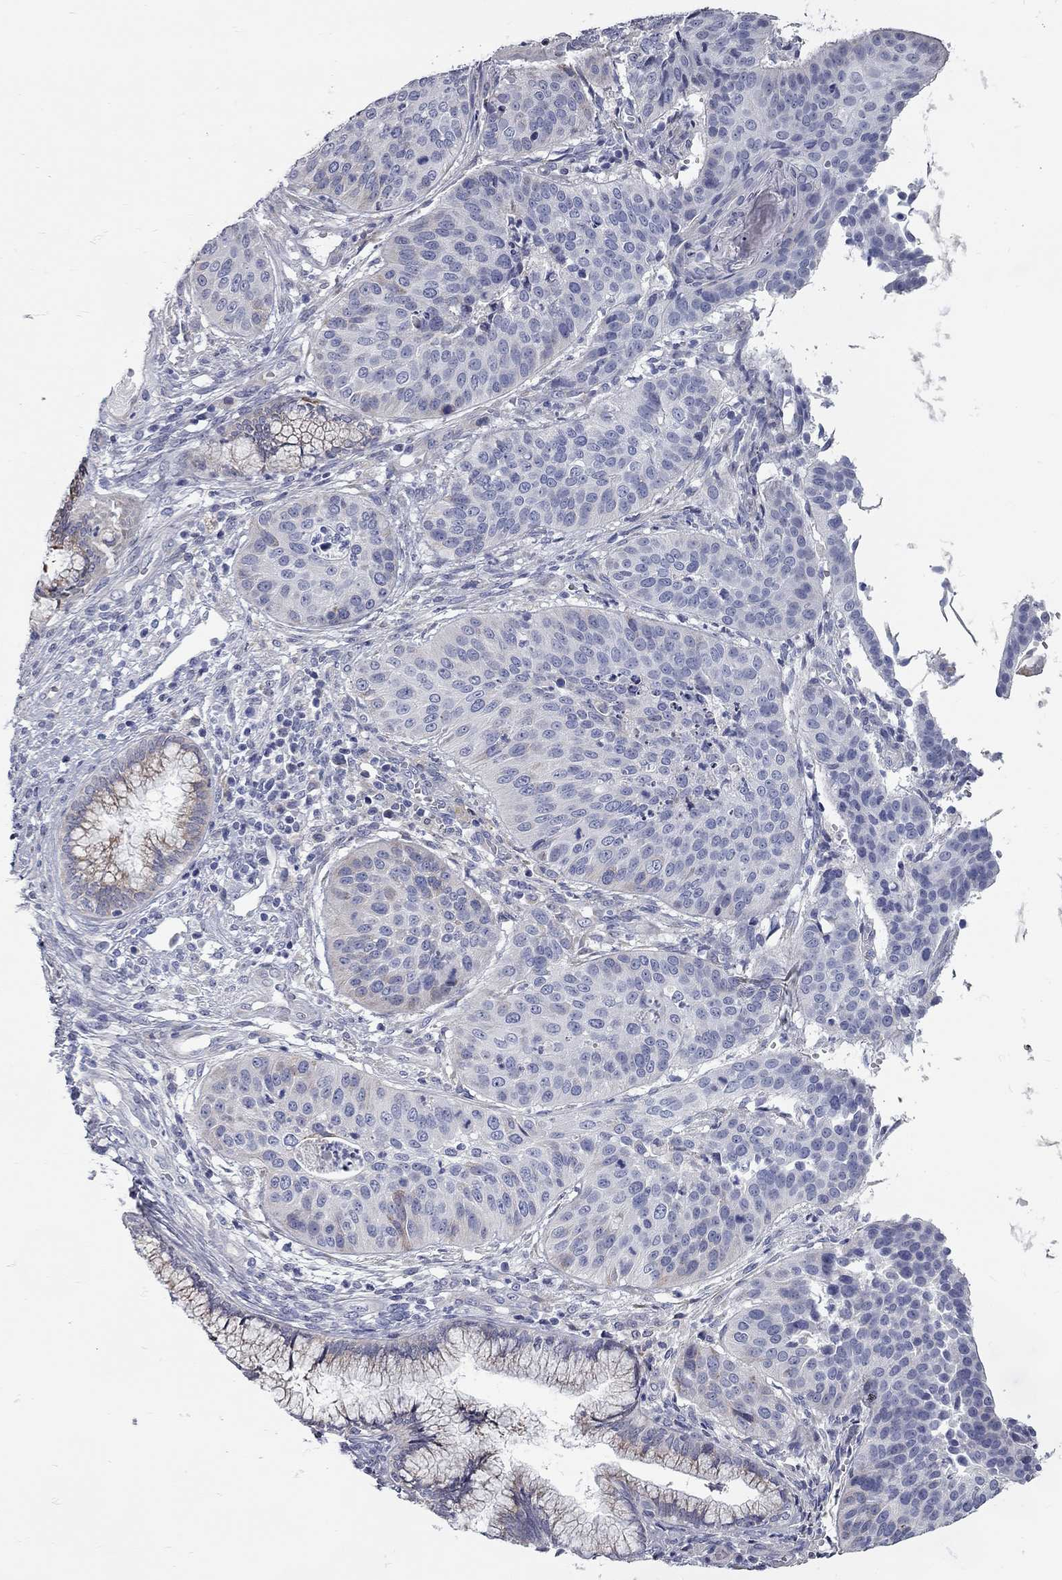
{"staining": {"intensity": "negative", "quantity": "none", "location": "none"}, "tissue": "cervical cancer", "cell_type": "Tumor cells", "image_type": "cancer", "snomed": [{"axis": "morphology", "description": "Normal tissue, NOS"}, {"axis": "morphology", "description": "Squamous cell carcinoma, NOS"}, {"axis": "topography", "description": "Cervix"}], "caption": "Immunohistochemical staining of human cervical squamous cell carcinoma shows no significant expression in tumor cells.", "gene": "XAGE2", "patient": {"sex": "female", "age": 39}}